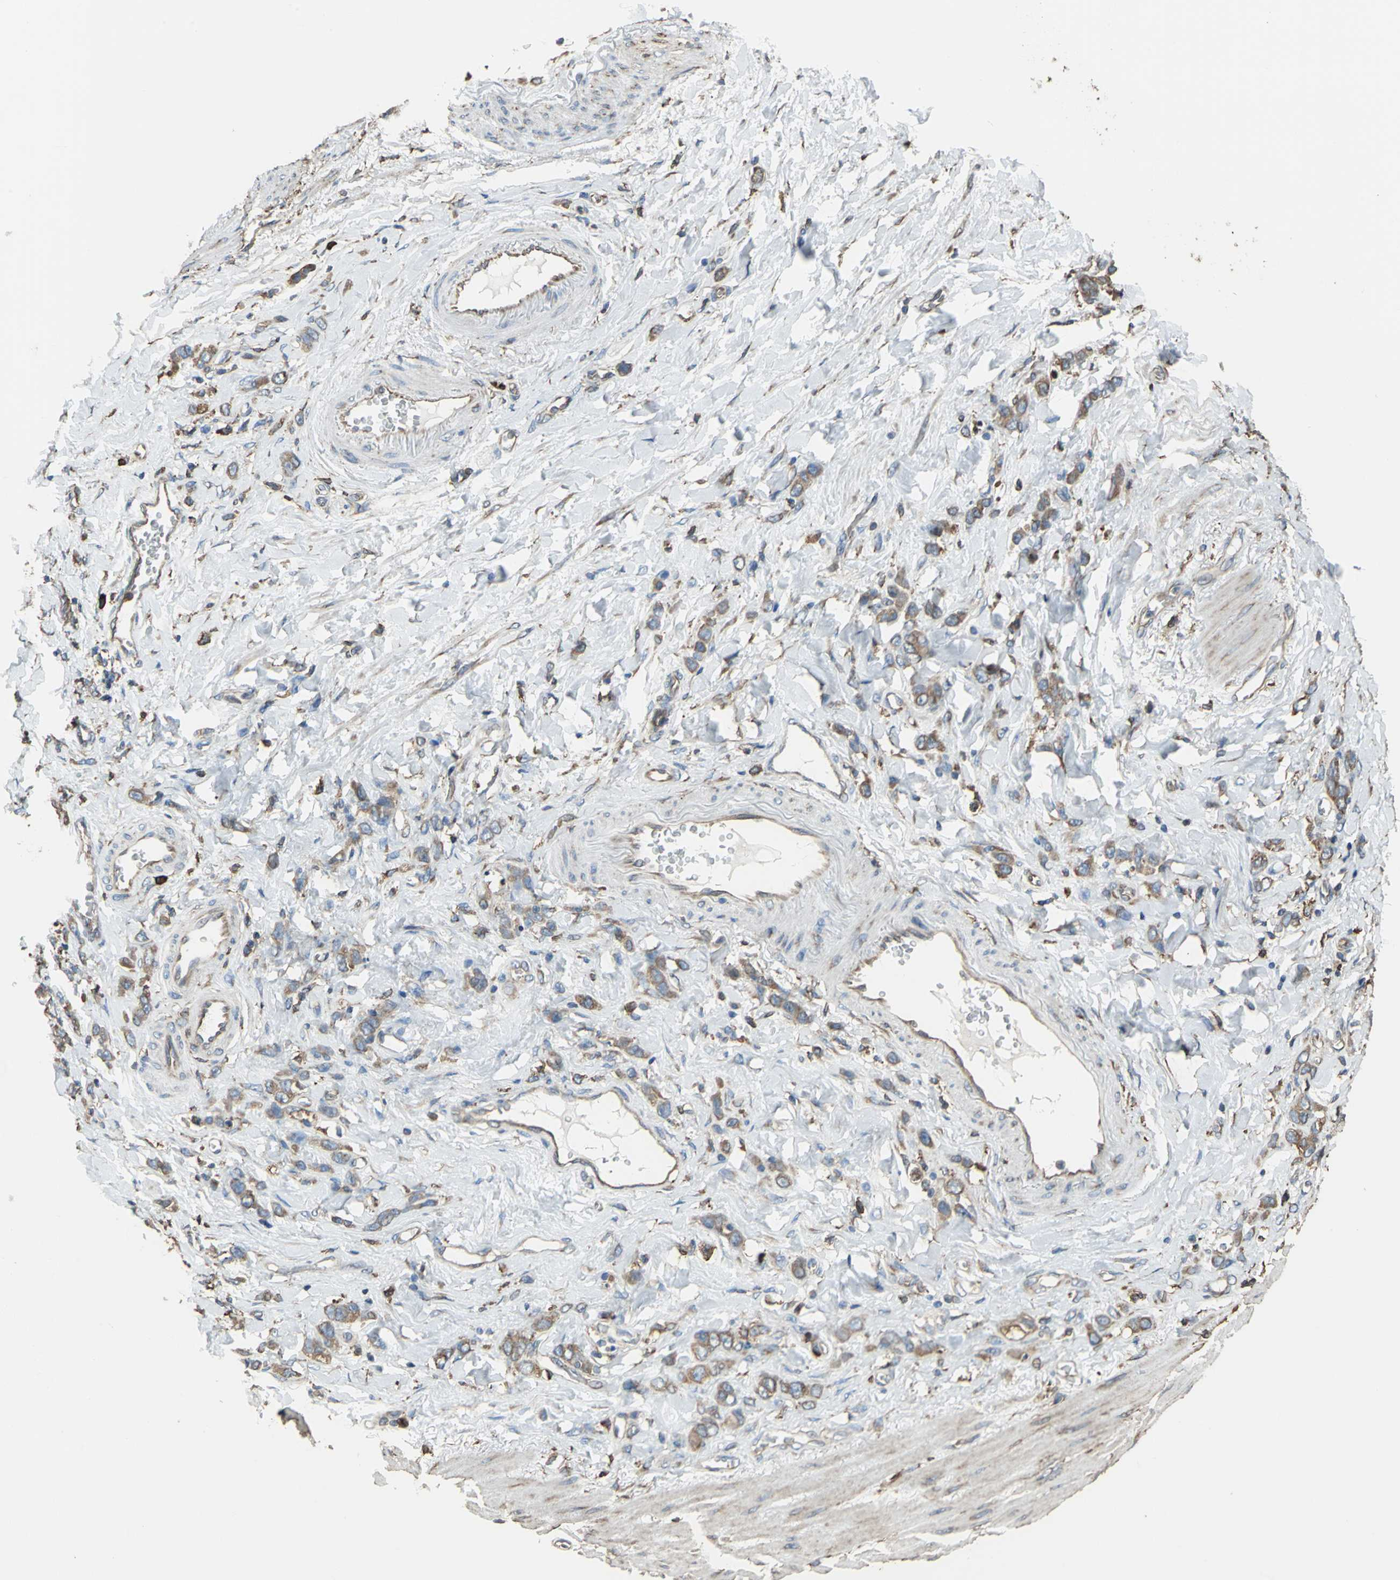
{"staining": {"intensity": "moderate", "quantity": ">75%", "location": "cytoplasmic/membranous"}, "tissue": "stomach cancer", "cell_type": "Tumor cells", "image_type": "cancer", "snomed": [{"axis": "morphology", "description": "Normal tissue, NOS"}, {"axis": "morphology", "description": "Adenocarcinoma, NOS"}, {"axis": "topography", "description": "Stomach"}], "caption": "Brown immunohistochemical staining in human stomach cancer (adenocarcinoma) reveals moderate cytoplasmic/membranous expression in approximately >75% of tumor cells.", "gene": "GPANK1", "patient": {"sex": "male", "age": 82}}